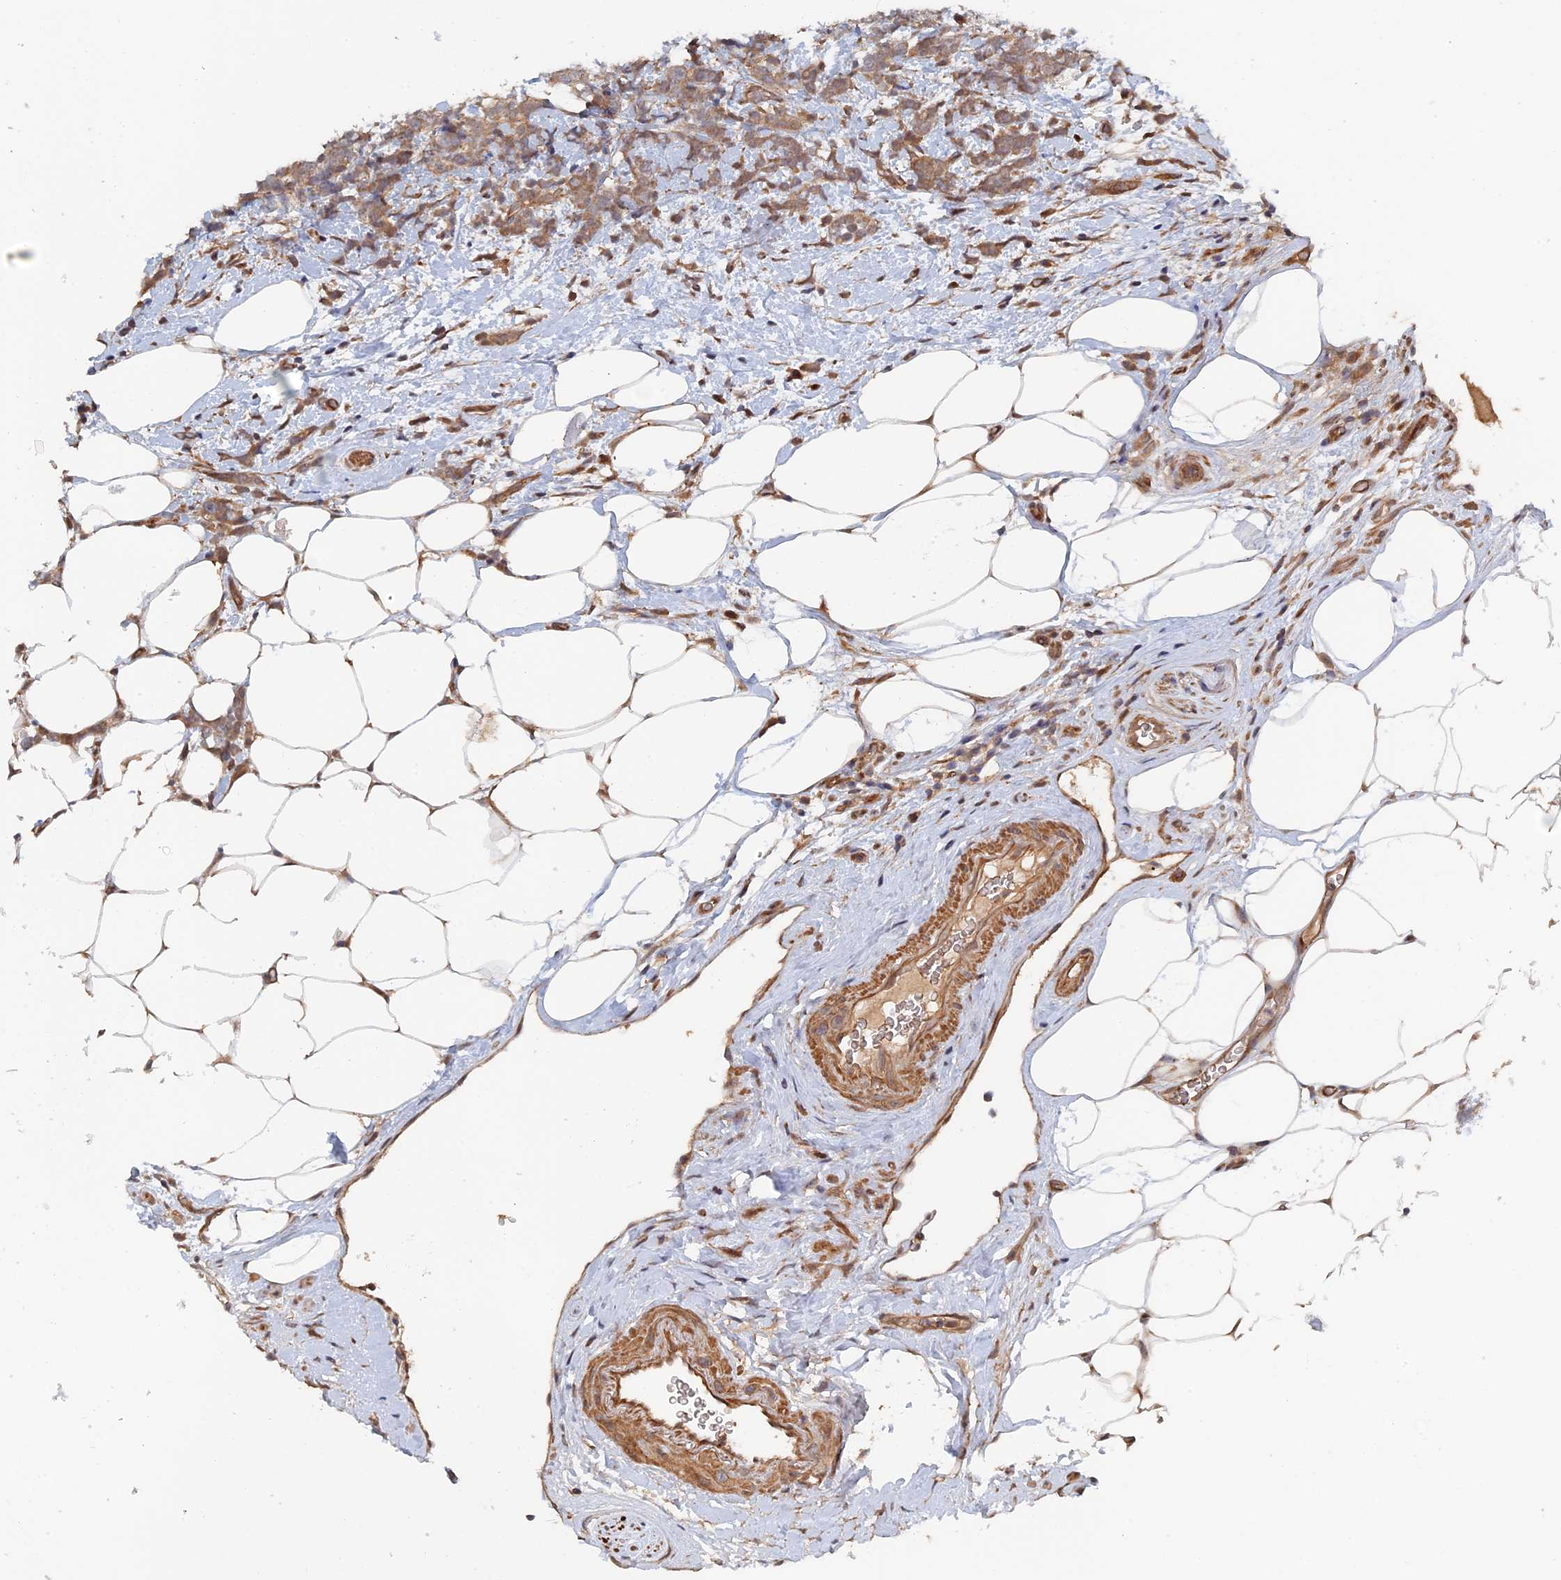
{"staining": {"intensity": "weak", "quantity": ">75%", "location": "cytoplasmic/membranous"}, "tissue": "breast cancer", "cell_type": "Tumor cells", "image_type": "cancer", "snomed": [{"axis": "morphology", "description": "Lobular carcinoma"}, {"axis": "topography", "description": "Breast"}], "caption": "A photomicrograph of human breast cancer stained for a protein displays weak cytoplasmic/membranous brown staining in tumor cells. Using DAB (brown) and hematoxylin (blue) stains, captured at high magnification using brightfield microscopy.", "gene": "ELOVL6", "patient": {"sex": "female", "age": 58}}